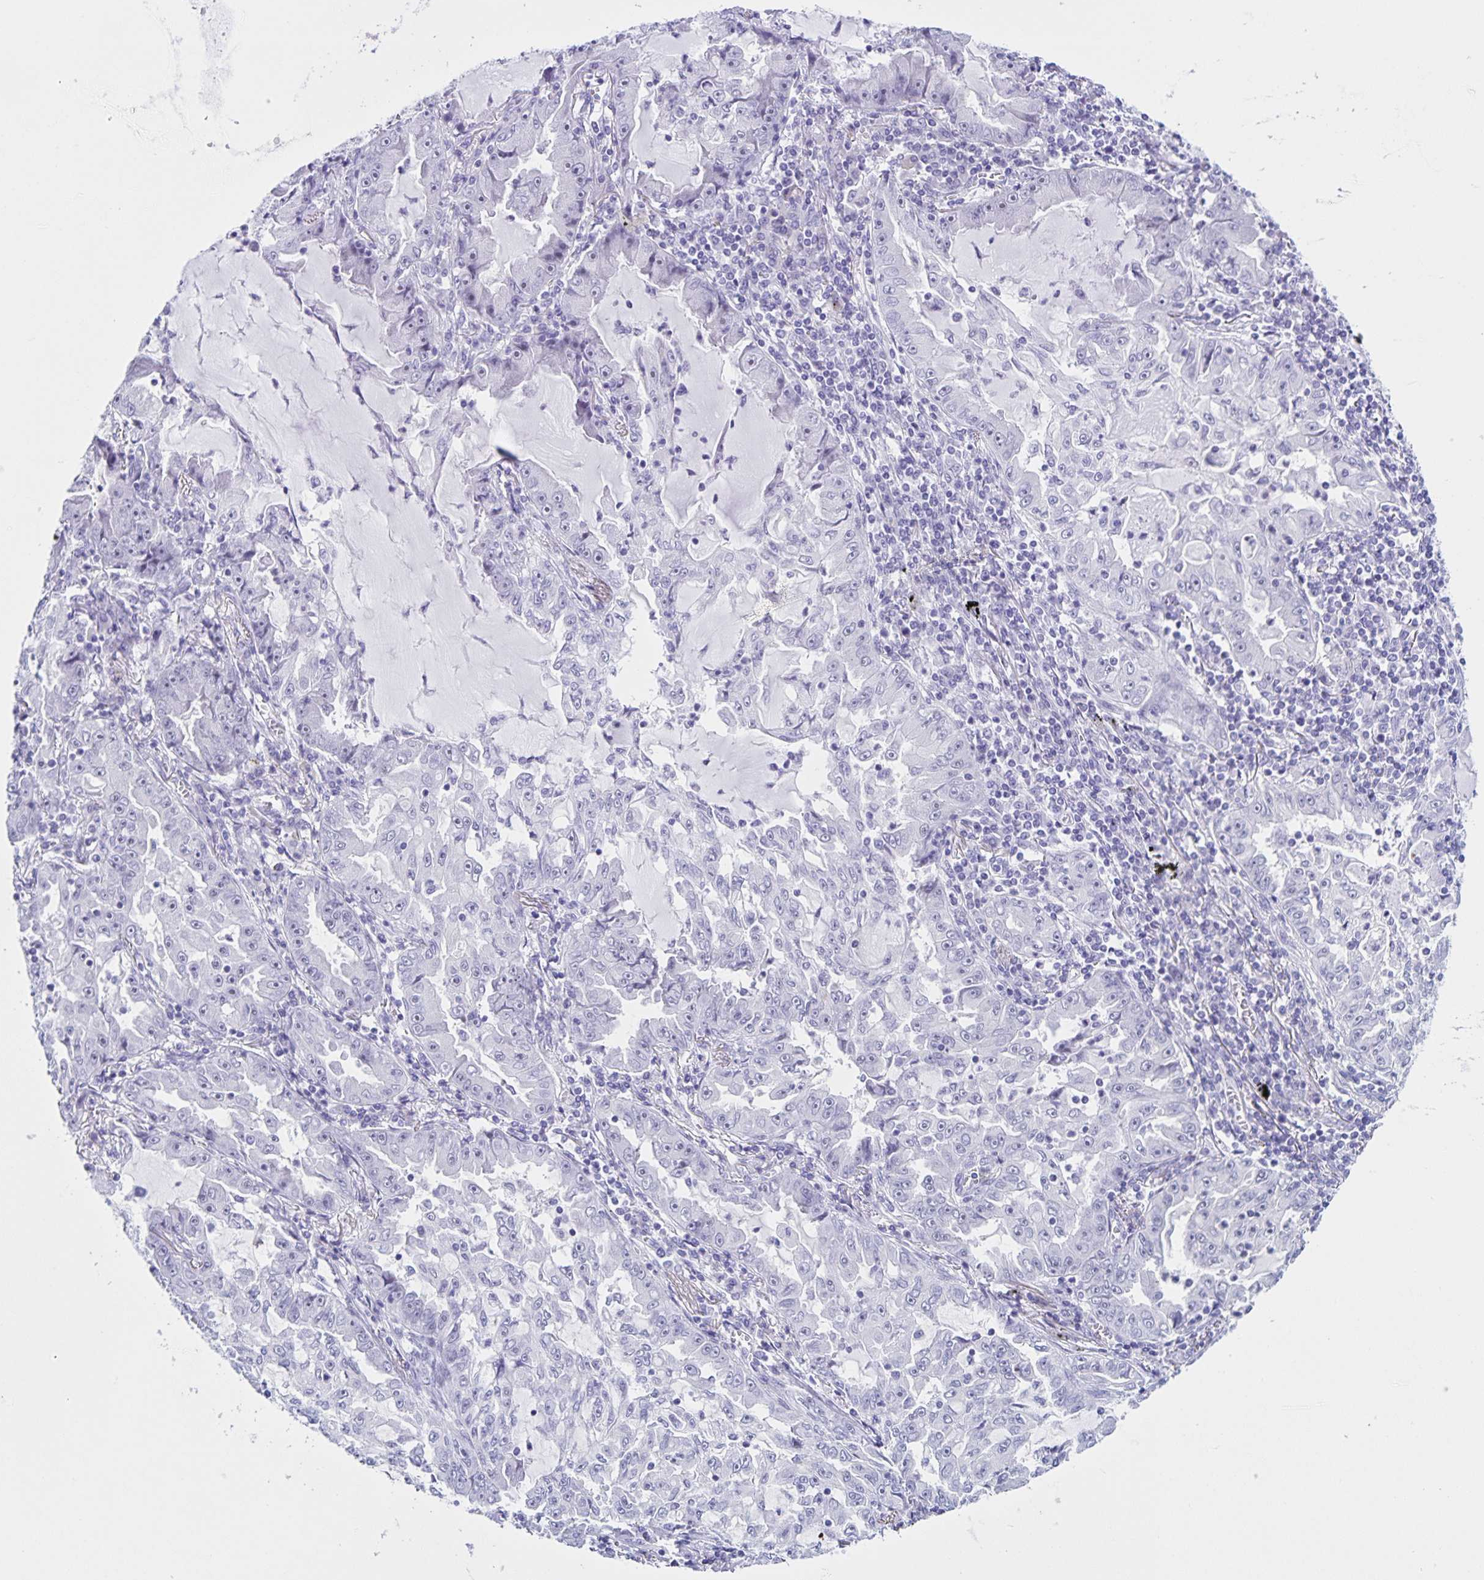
{"staining": {"intensity": "negative", "quantity": "none", "location": "none"}, "tissue": "lung cancer", "cell_type": "Tumor cells", "image_type": "cancer", "snomed": [{"axis": "morphology", "description": "Adenocarcinoma, NOS"}, {"axis": "topography", "description": "Lung"}], "caption": "Tumor cells are negative for protein expression in human lung adenocarcinoma.", "gene": "FAM170A", "patient": {"sex": "female", "age": 52}}